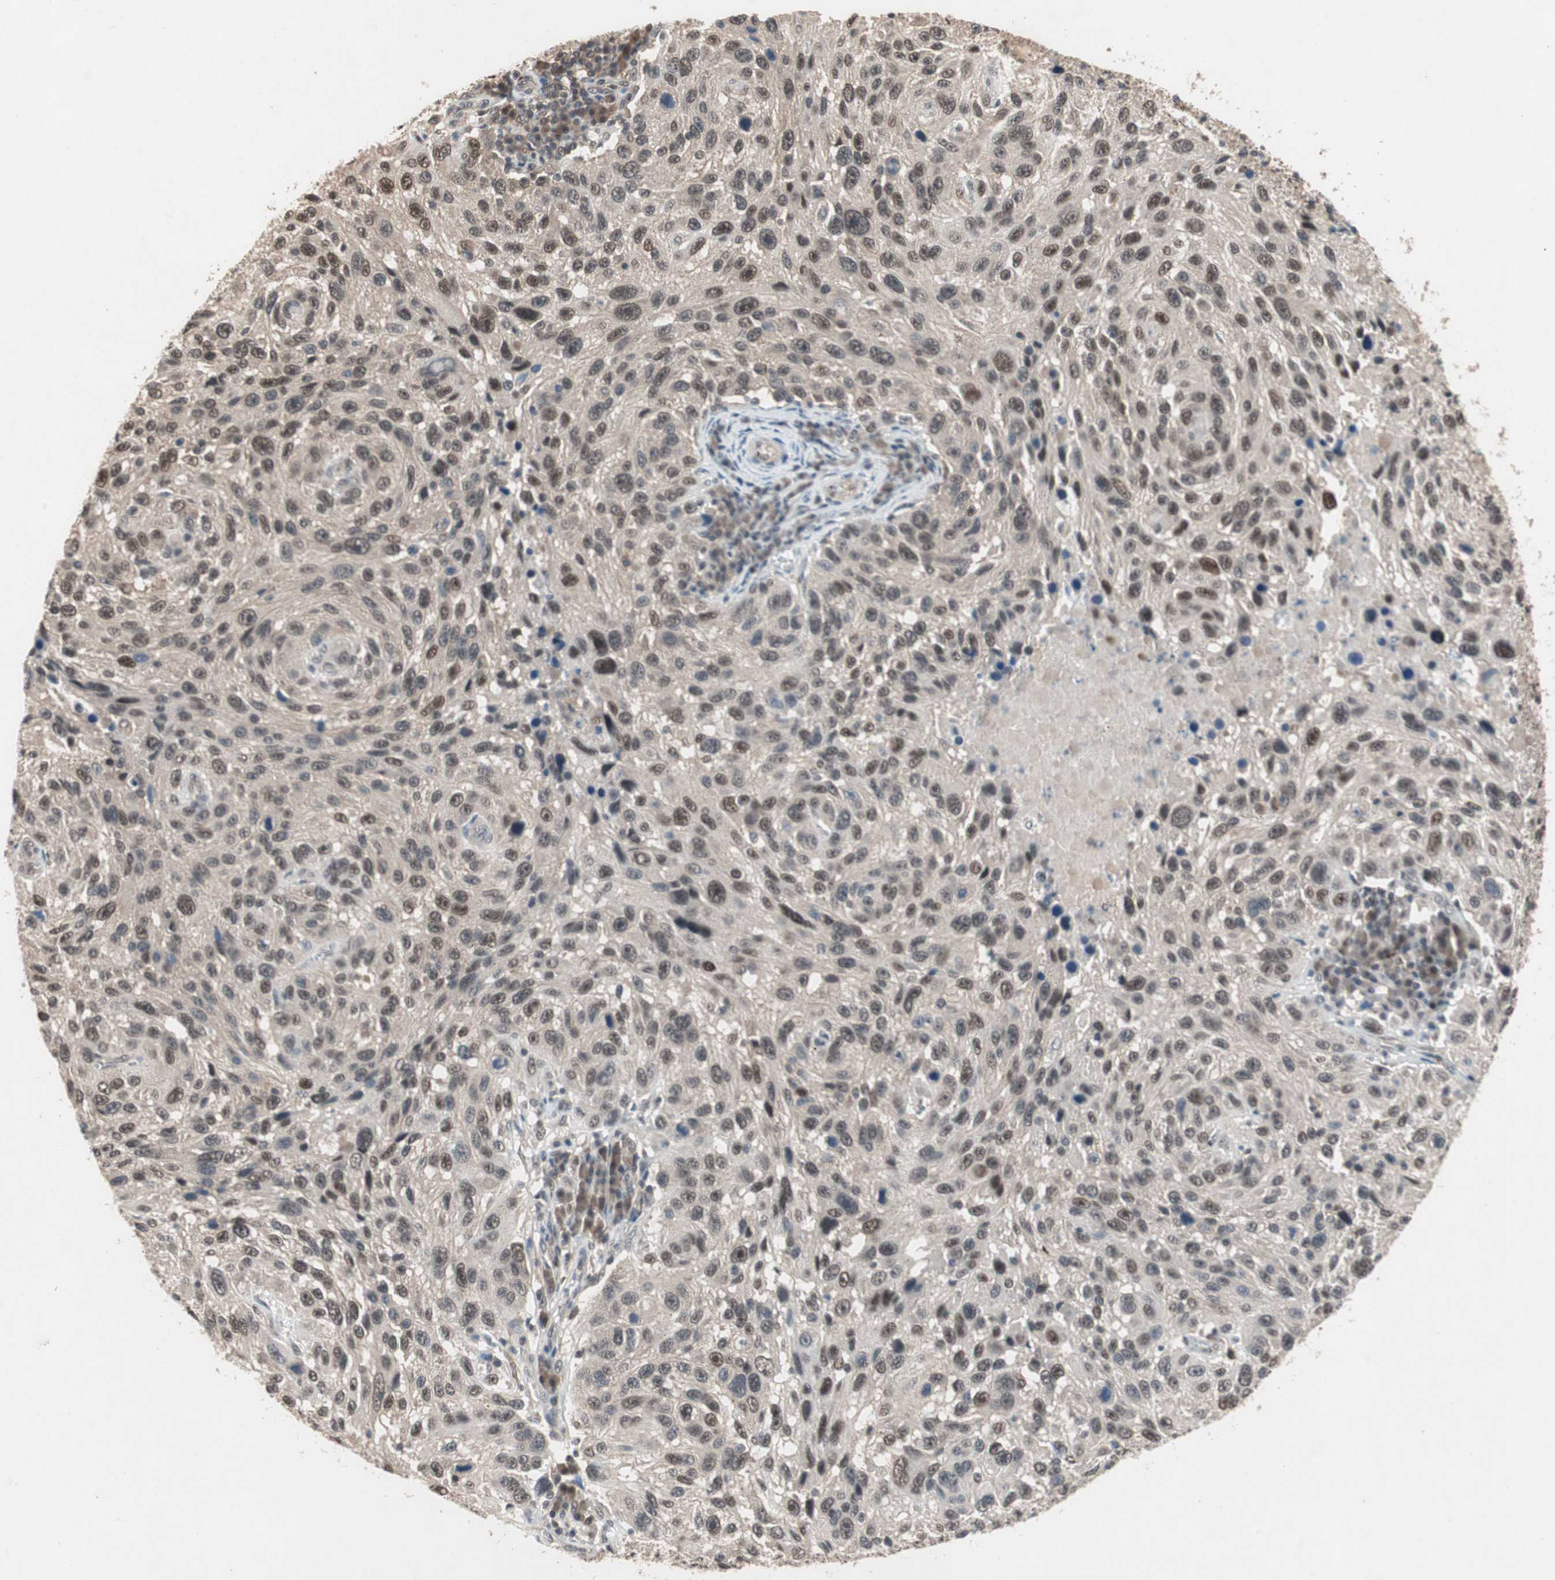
{"staining": {"intensity": "moderate", "quantity": ">75%", "location": "cytoplasmic/membranous,nuclear"}, "tissue": "melanoma", "cell_type": "Tumor cells", "image_type": "cancer", "snomed": [{"axis": "morphology", "description": "Malignant melanoma, NOS"}, {"axis": "topography", "description": "Skin"}], "caption": "Brown immunohistochemical staining in malignant melanoma shows moderate cytoplasmic/membranous and nuclear staining in about >75% of tumor cells.", "gene": "GART", "patient": {"sex": "male", "age": 53}}